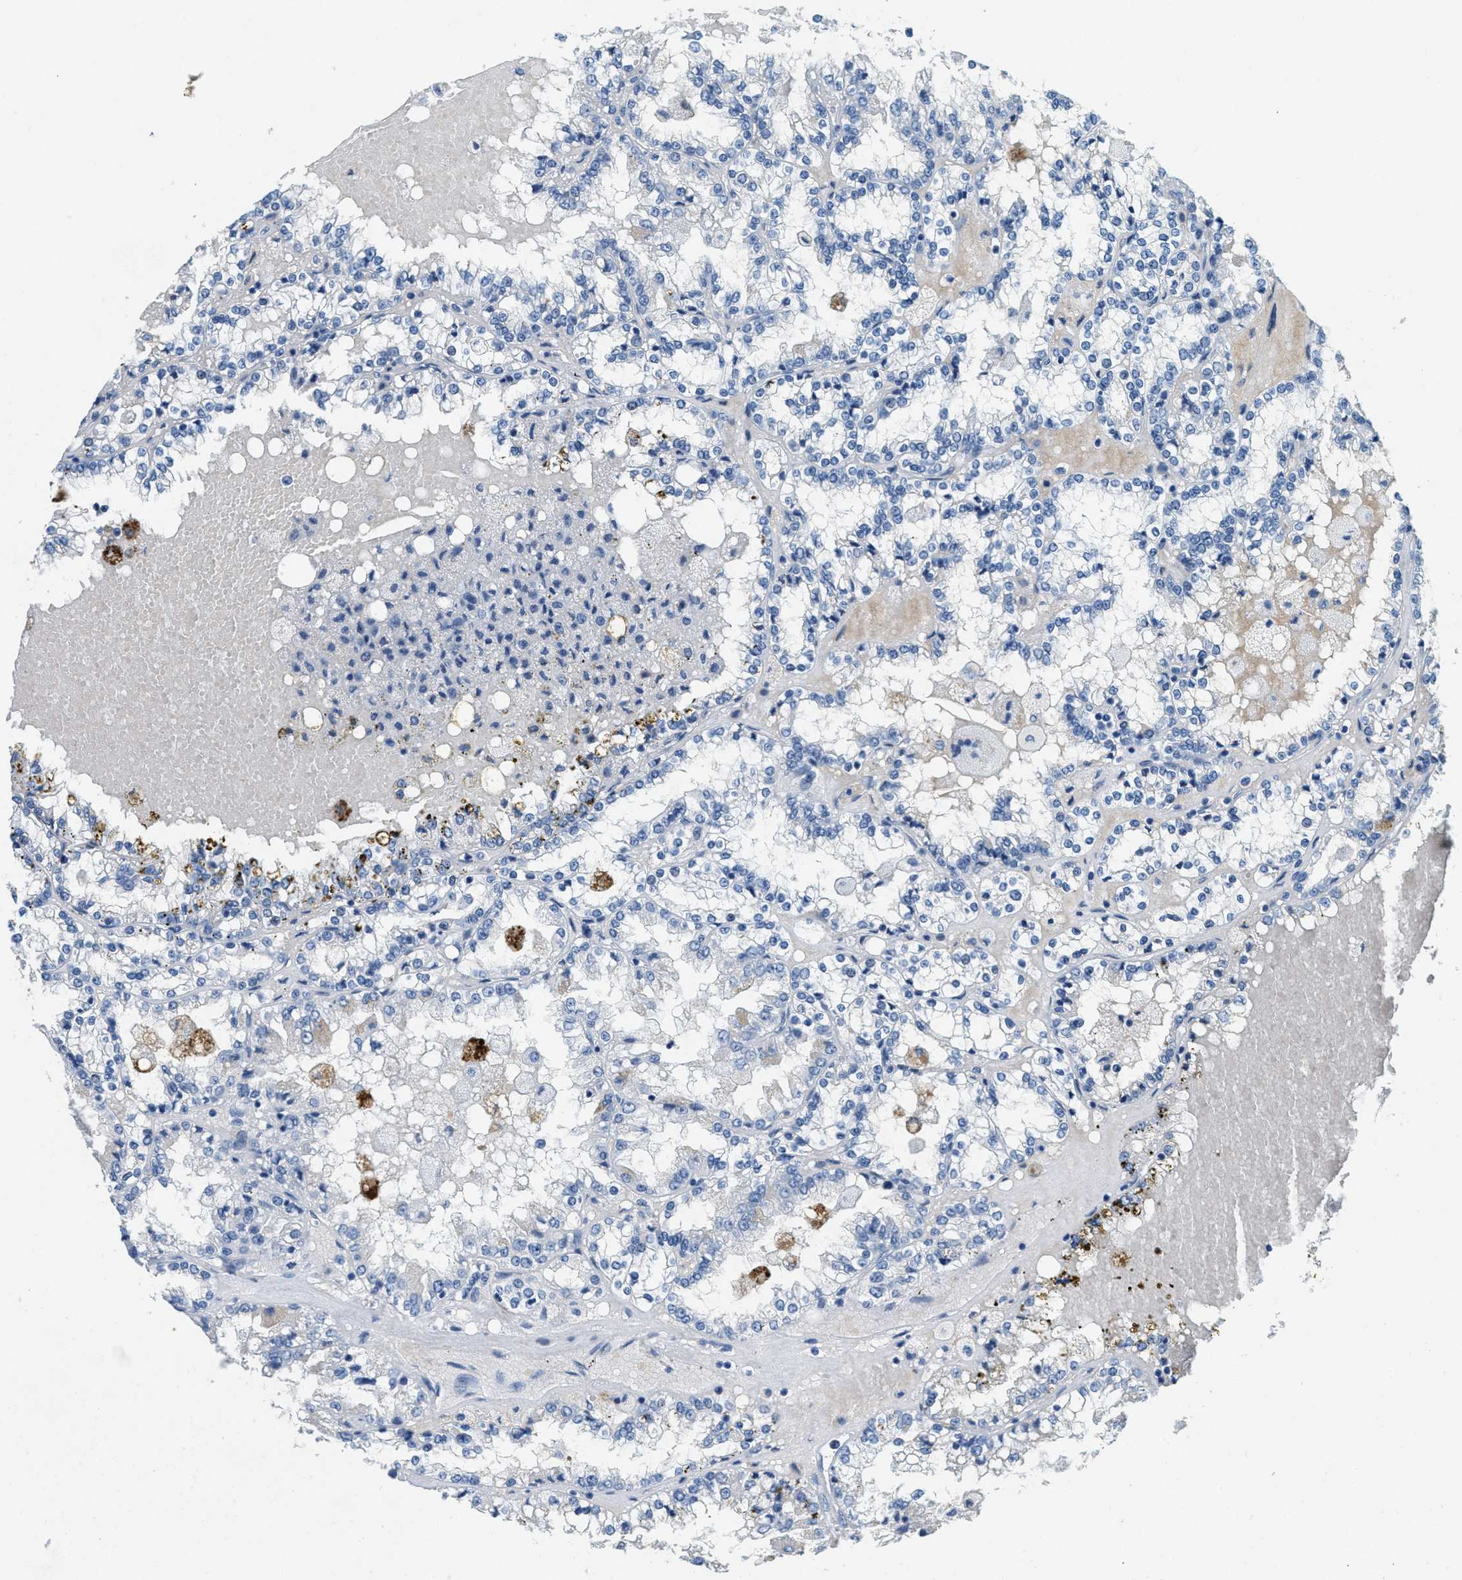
{"staining": {"intensity": "negative", "quantity": "none", "location": "none"}, "tissue": "renal cancer", "cell_type": "Tumor cells", "image_type": "cancer", "snomed": [{"axis": "morphology", "description": "Adenocarcinoma, NOS"}, {"axis": "topography", "description": "Kidney"}], "caption": "Immunohistochemistry photomicrograph of neoplastic tissue: human renal adenocarcinoma stained with DAB shows no significant protein positivity in tumor cells.", "gene": "A2M", "patient": {"sex": "female", "age": 56}}